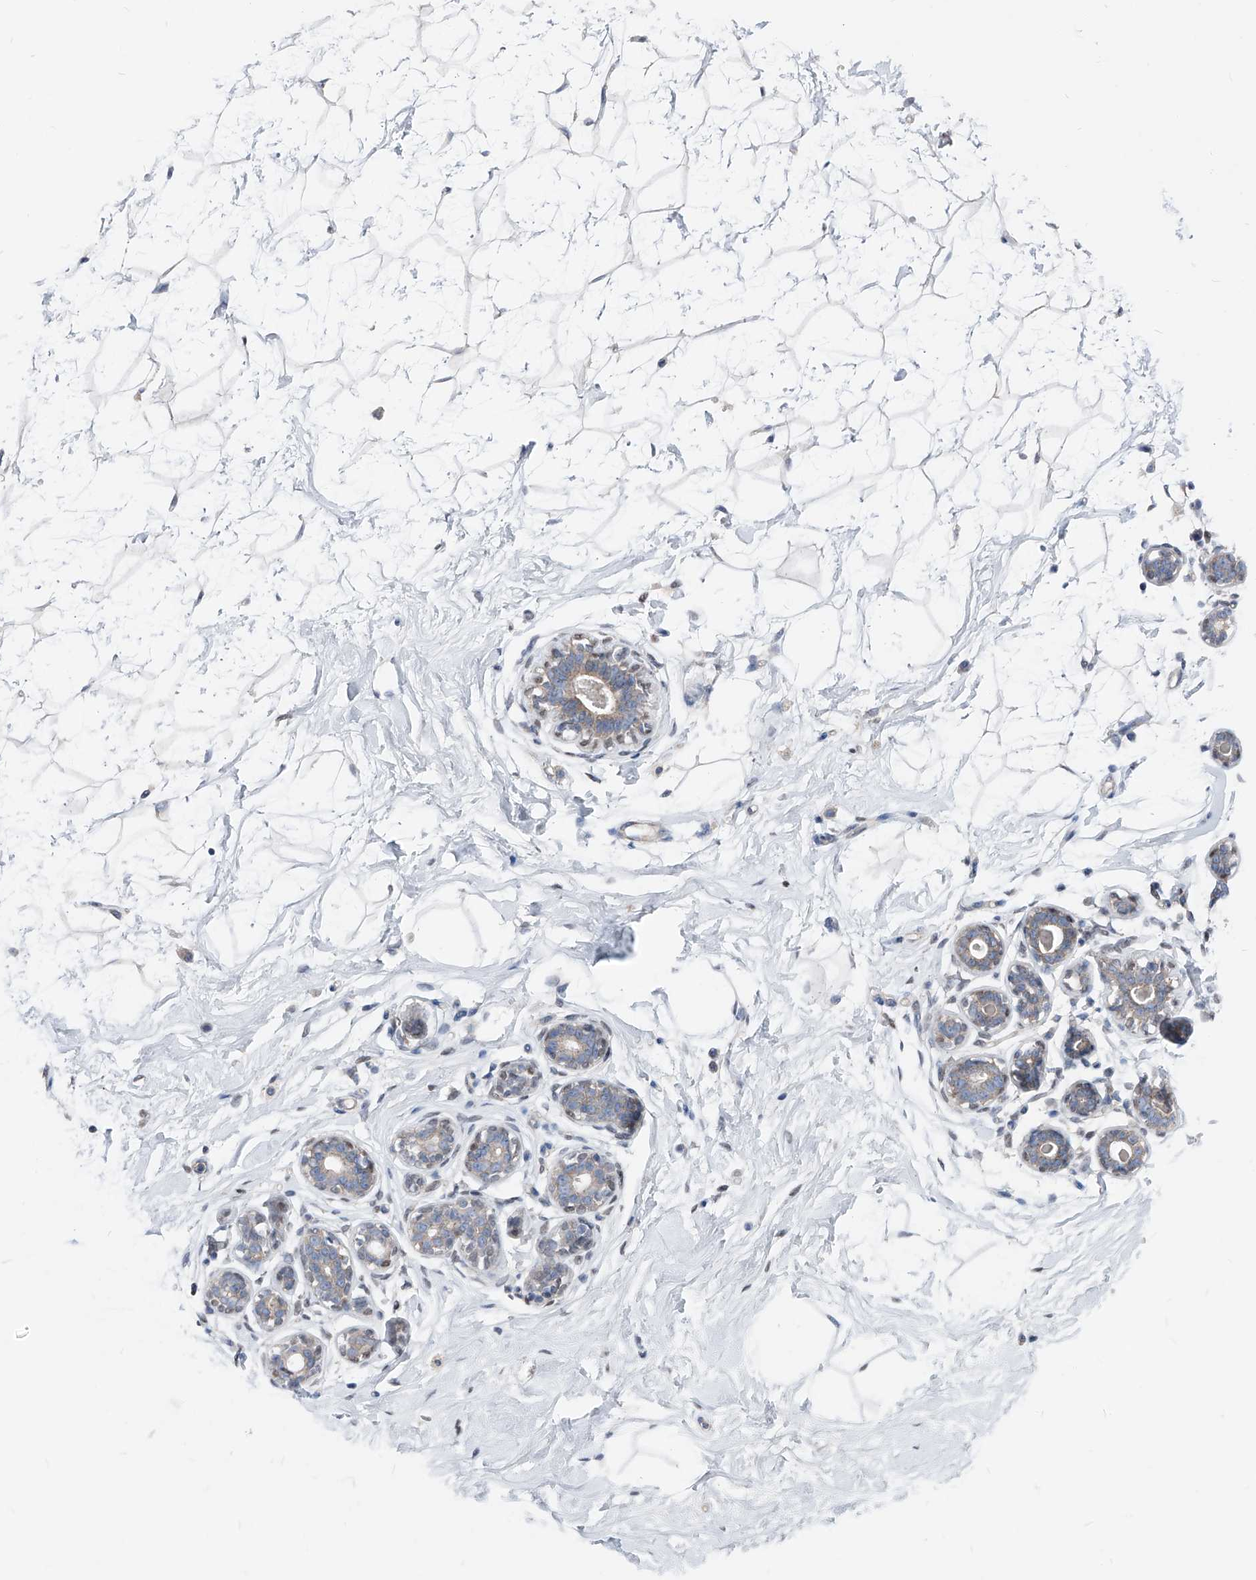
{"staining": {"intensity": "negative", "quantity": "none", "location": "none"}, "tissue": "breast", "cell_type": "Adipocytes", "image_type": "normal", "snomed": [{"axis": "morphology", "description": "Normal tissue, NOS"}, {"axis": "morphology", "description": "Adenoma, NOS"}, {"axis": "topography", "description": "Breast"}], "caption": "Immunohistochemistry photomicrograph of benign breast: human breast stained with DAB reveals no significant protein positivity in adipocytes.", "gene": "AGPS", "patient": {"sex": "female", "age": 23}}